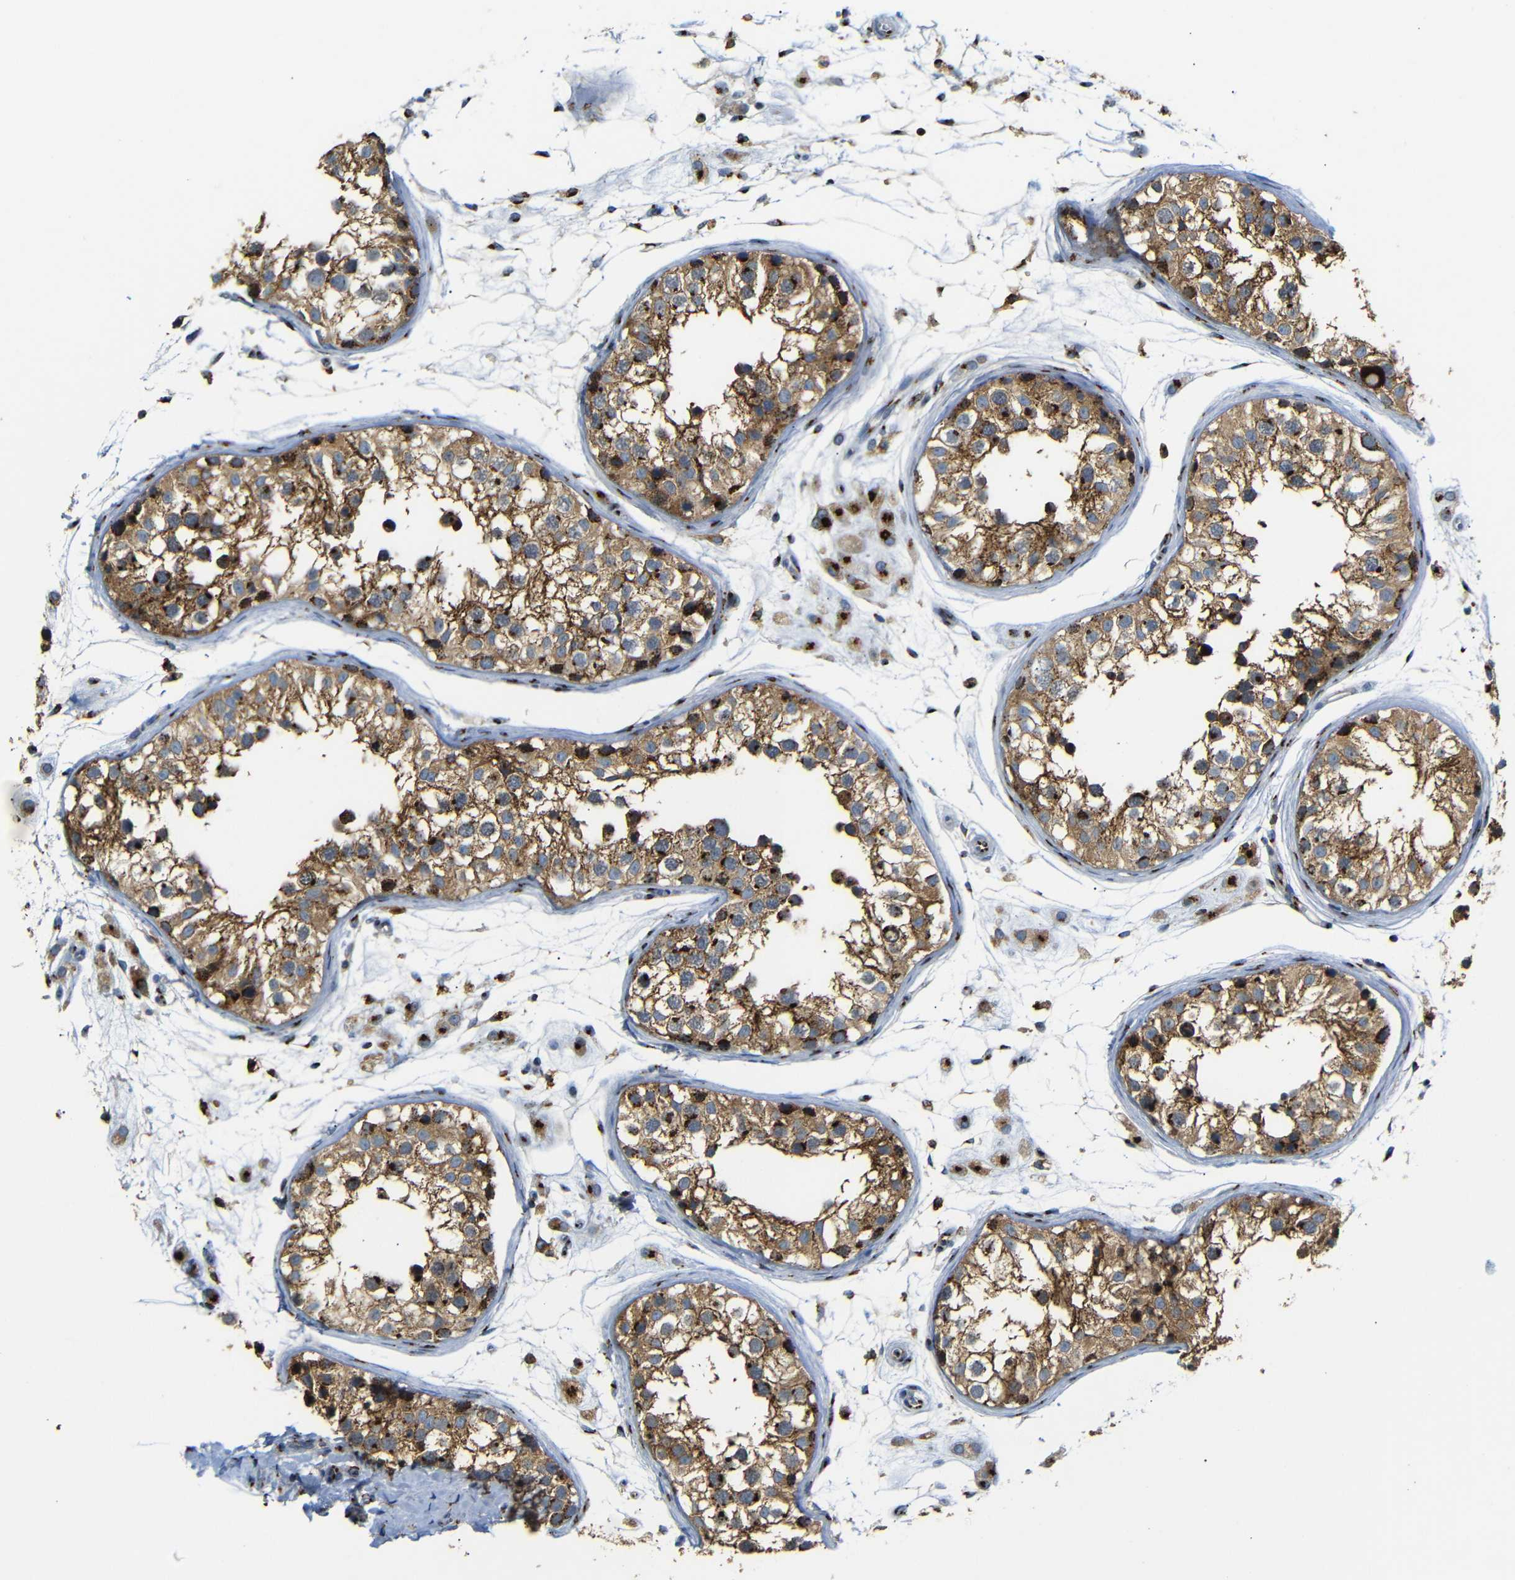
{"staining": {"intensity": "strong", "quantity": ">75%", "location": "cytoplasmic/membranous"}, "tissue": "testis", "cell_type": "Cells in seminiferous ducts", "image_type": "normal", "snomed": [{"axis": "morphology", "description": "Normal tissue, NOS"}, {"axis": "morphology", "description": "Adenocarcinoma, metastatic, NOS"}, {"axis": "topography", "description": "Testis"}], "caption": "Protein analysis of normal testis displays strong cytoplasmic/membranous expression in about >75% of cells in seminiferous ducts.", "gene": "TGOLN2", "patient": {"sex": "male", "age": 26}}